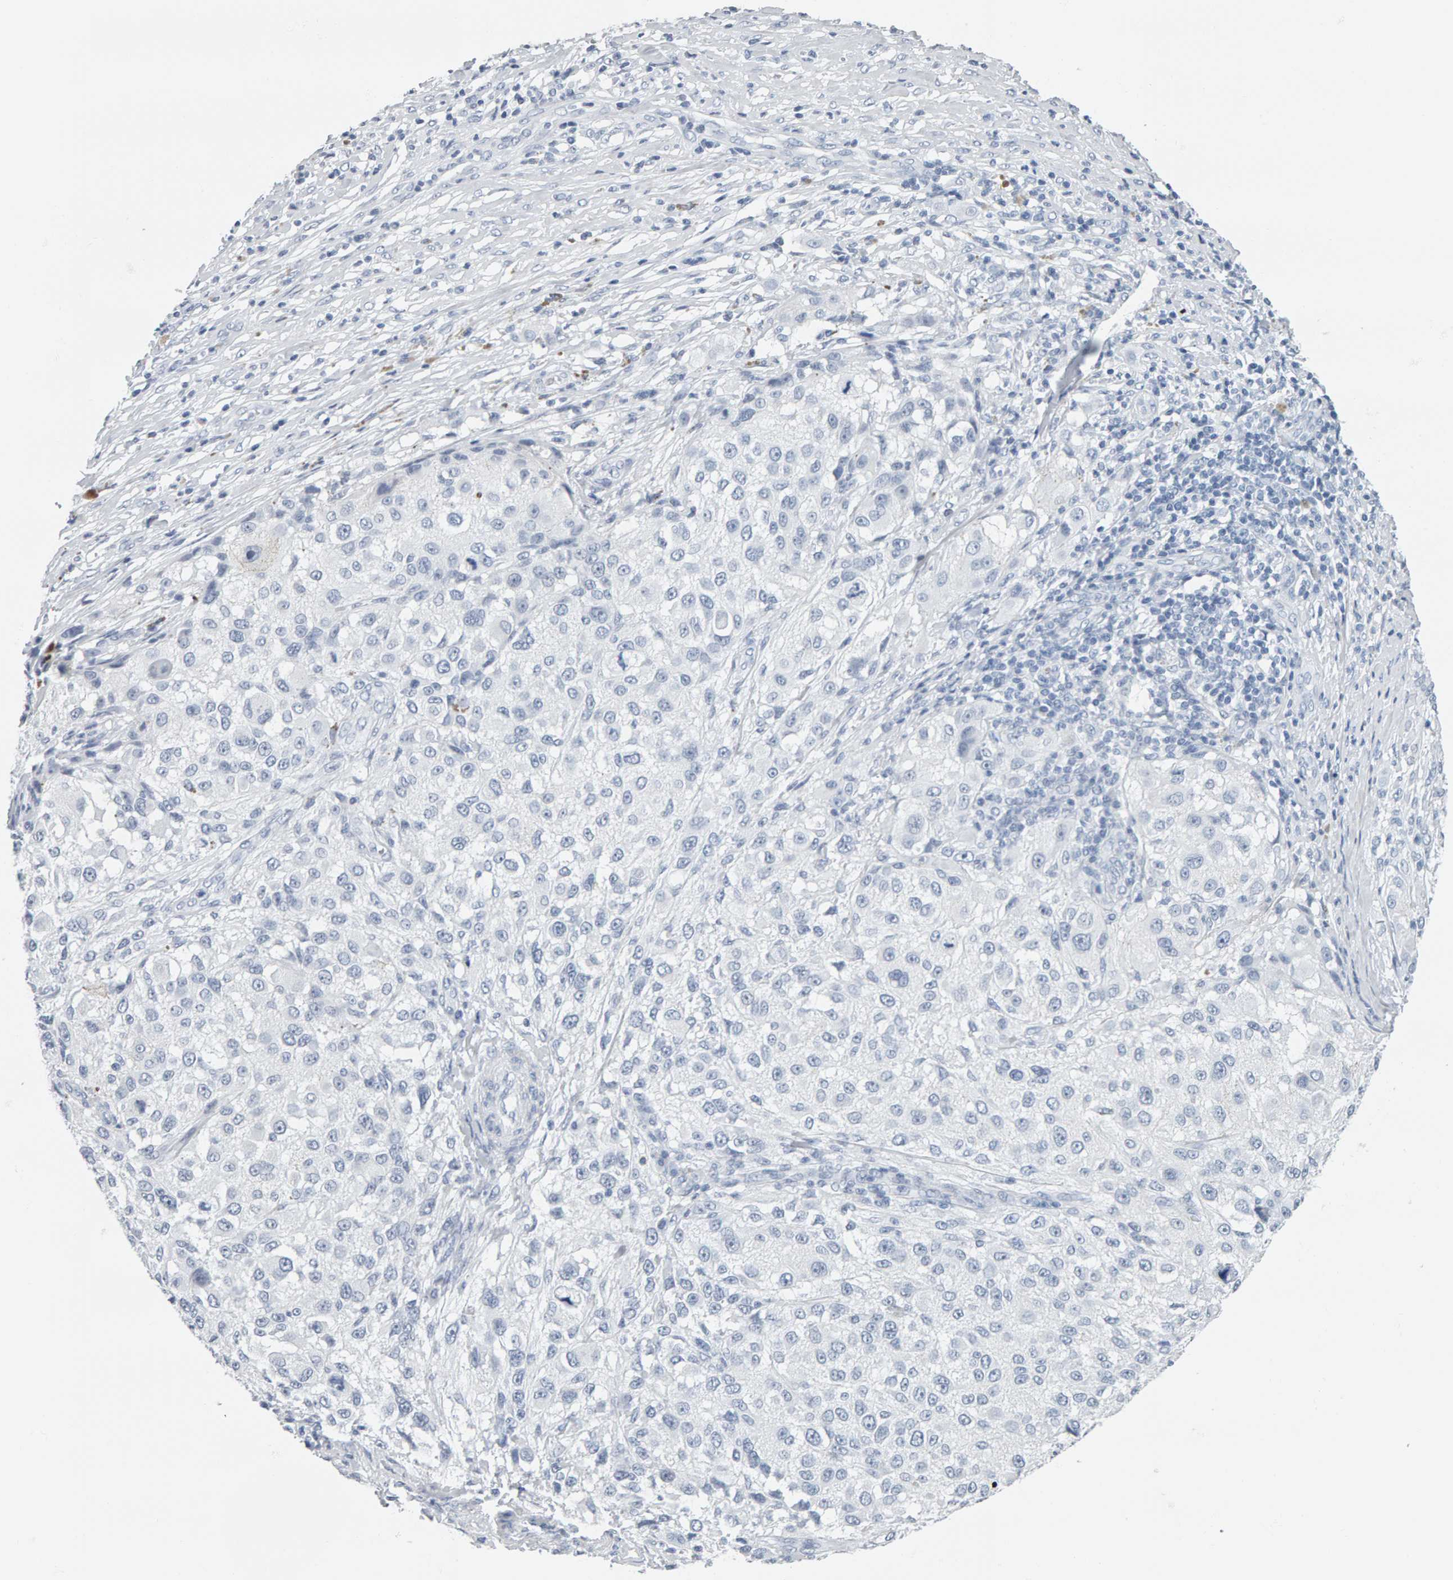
{"staining": {"intensity": "negative", "quantity": "none", "location": "none"}, "tissue": "melanoma", "cell_type": "Tumor cells", "image_type": "cancer", "snomed": [{"axis": "morphology", "description": "Necrosis, NOS"}, {"axis": "morphology", "description": "Malignant melanoma, NOS"}, {"axis": "topography", "description": "Skin"}], "caption": "Immunohistochemistry image of neoplastic tissue: human melanoma stained with DAB (3,3'-diaminobenzidine) shows no significant protein positivity in tumor cells.", "gene": "SPACA3", "patient": {"sex": "female", "age": 87}}